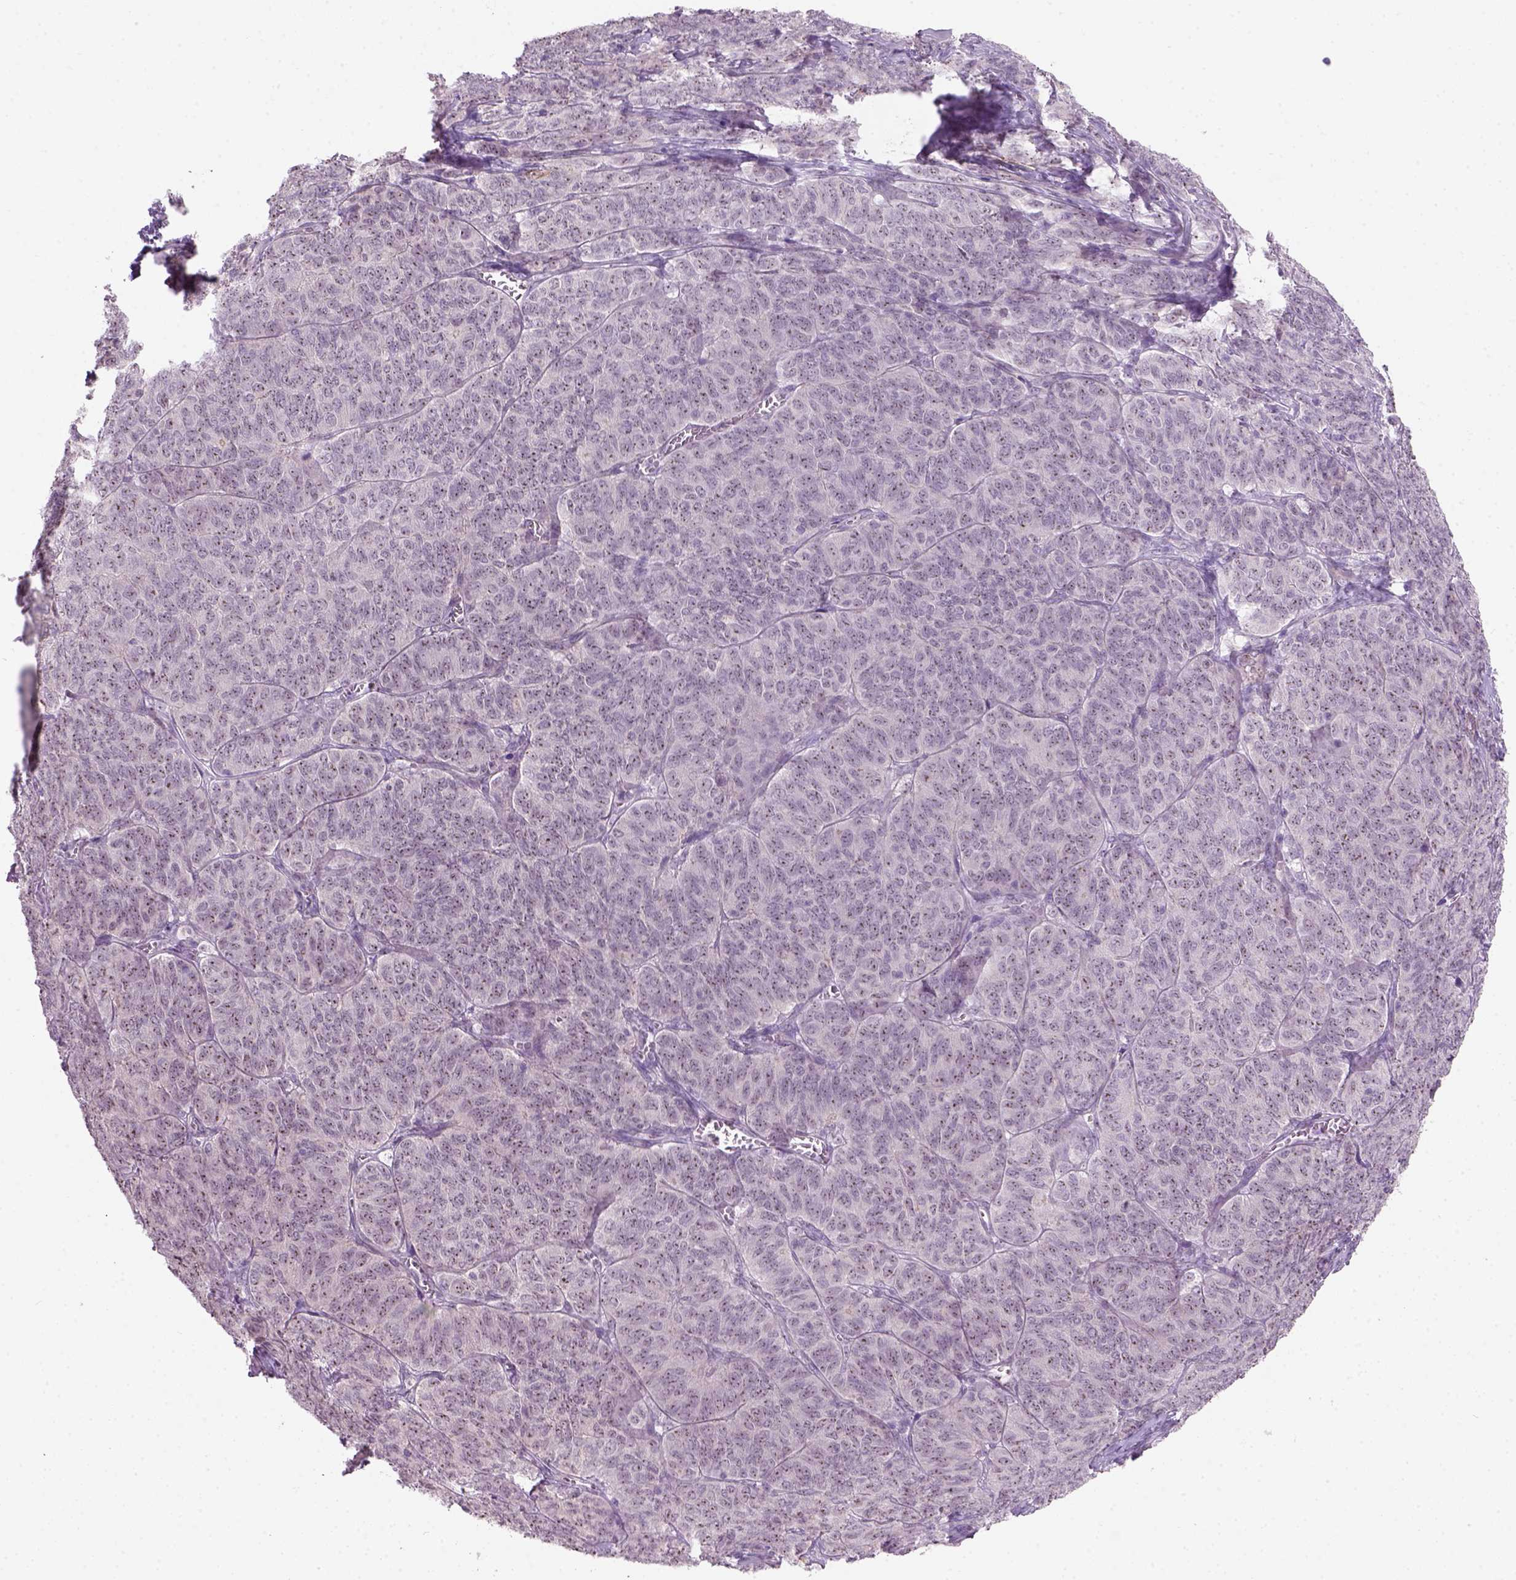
{"staining": {"intensity": "weak", "quantity": ">75%", "location": "nuclear"}, "tissue": "ovarian cancer", "cell_type": "Tumor cells", "image_type": "cancer", "snomed": [{"axis": "morphology", "description": "Carcinoma, endometroid"}, {"axis": "topography", "description": "Ovary"}], "caption": "A high-resolution histopathology image shows IHC staining of ovarian cancer (endometroid carcinoma), which reveals weak nuclear expression in approximately >75% of tumor cells.", "gene": "RRS1", "patient": {"sex": "female", "age": 80}}